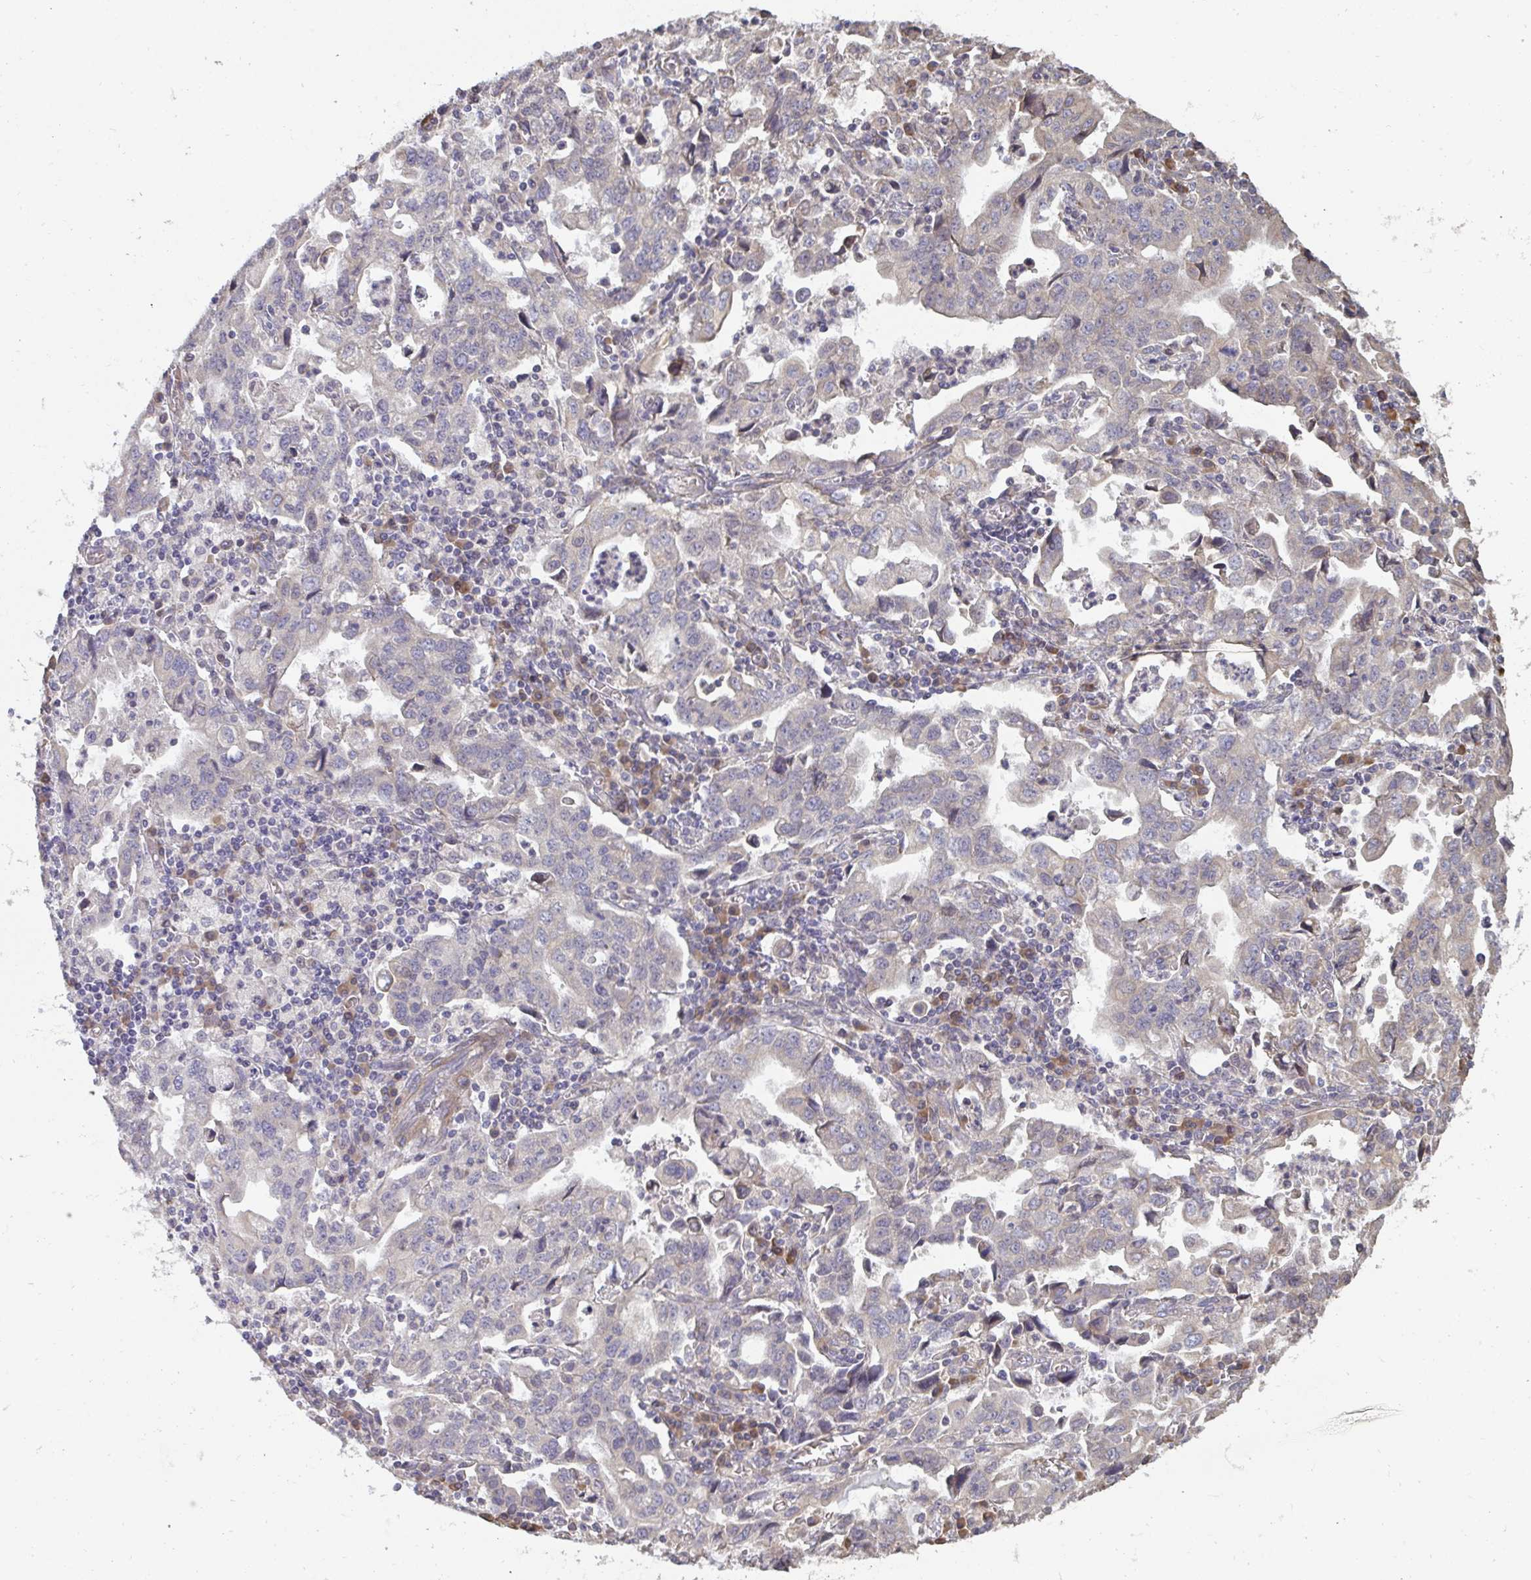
{"staining": {"intensity": "negative", "quantity": "none", "location": "none"}, "tissue": "stomach cancer", "cell_type": "Tumor cells", "image_type": "cancer", "snomed": [{"axis": "morphology", "description": "Adenocarcinoma, NOS"}, {"axis": "topography", "description": "Stomach, upper"}], "caption": "The photomicrograph demonstrates no significant staining in tumor cells of stomach adenocarcinoma. The staining is performed using DAB brown chromogen with nuclei counter-stained in using hematoxylin.", "gene": "ZFYVE28", "patient": {"sex": "male", "age": 85}}